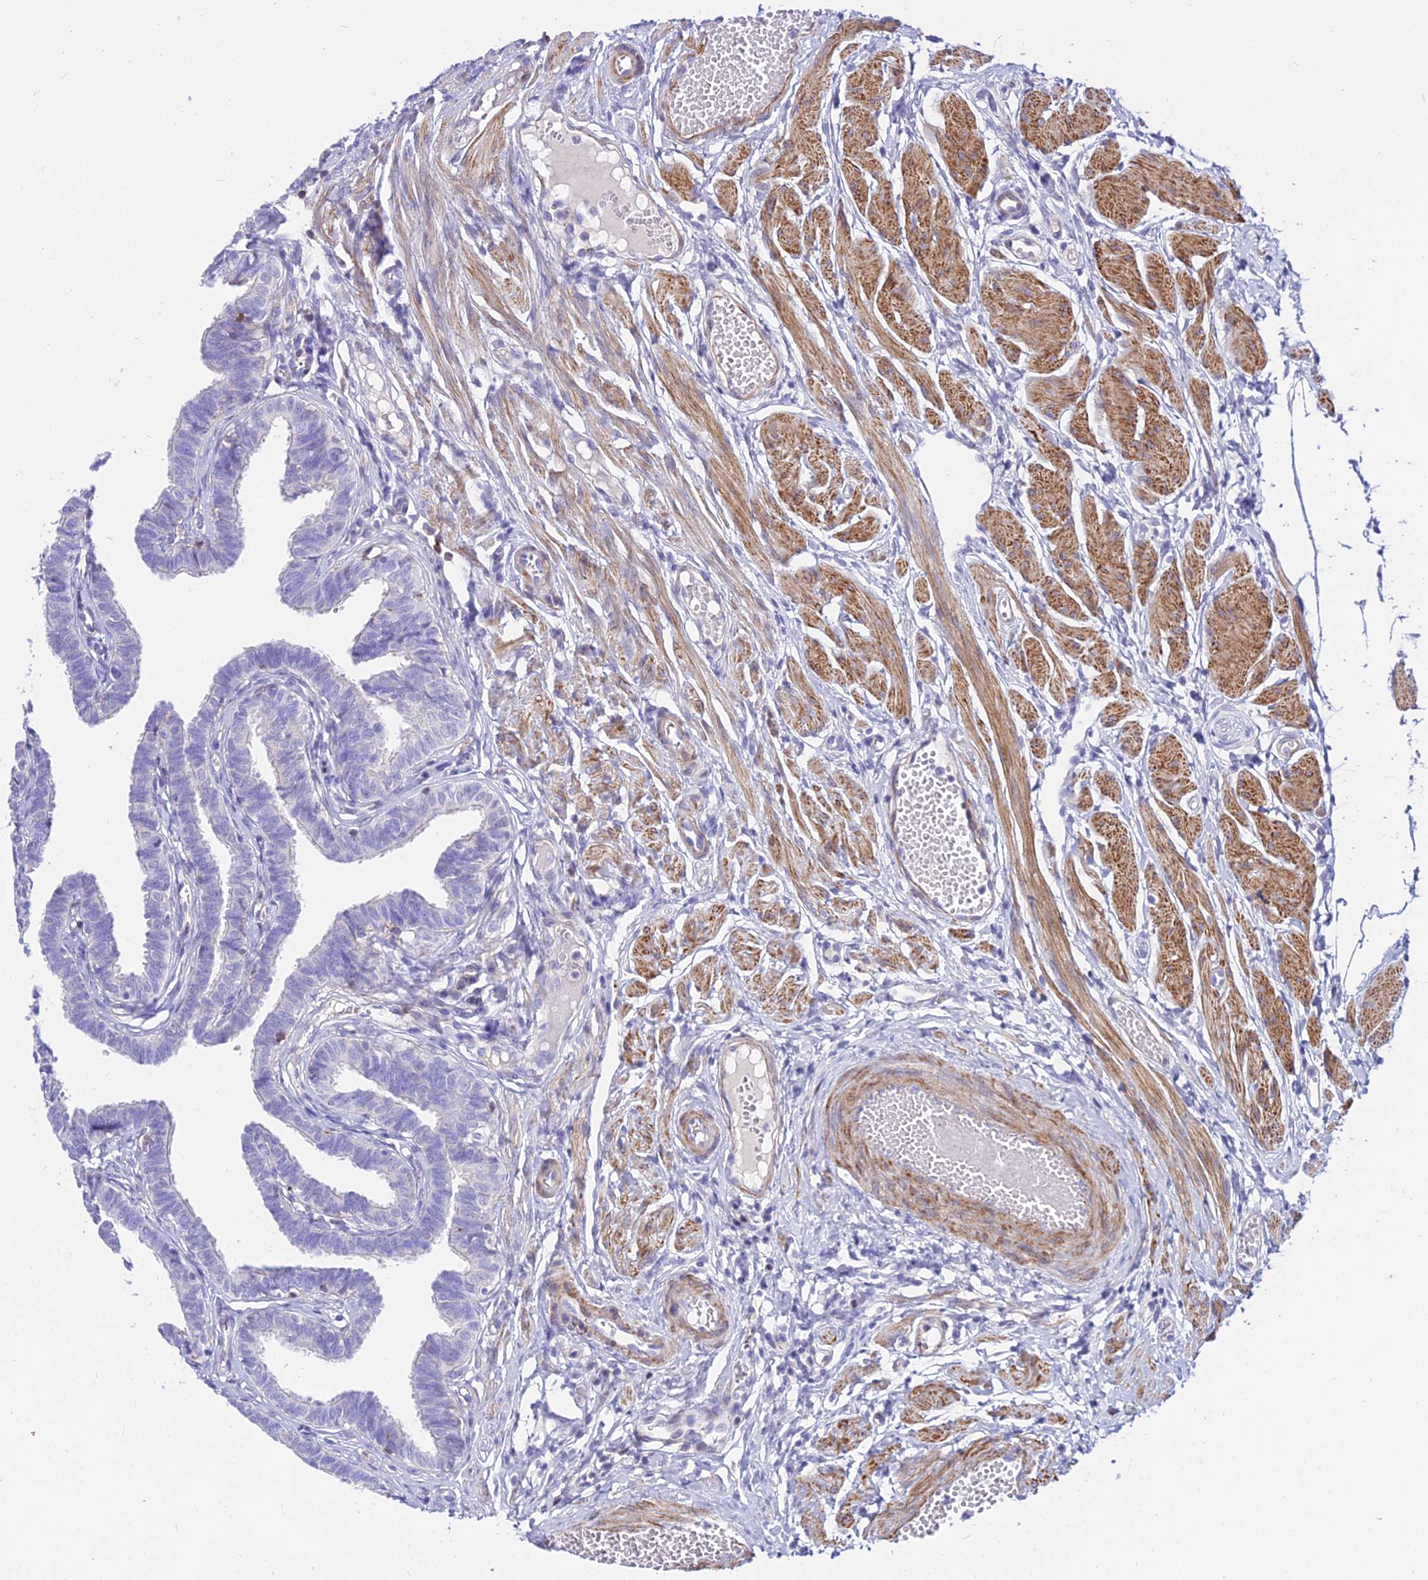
{"staining": {"intensity": "negative", "quantity": "none", "location": "none"}, "tissue": "fallopian tube", "cell_type": "Glandular cells", "image_type": "normal", "snomed": [{"axis": "morphology", "description": "Normal tissue, NOS"}, {"axis": "topography", "description": "Fallopian tube"}, {"axis": "topography", "description": "Ovary"}], "caption": "High power microscopy micrograph of an IHC photomicrograph of benign fallopian tube, revealing no significant positivity in glandular cells. The staining is performed using DAB (3,3'-diaminobenzidine) brown chromogen with nuclei counter-stained in using hematoxylin.", "gene": "DLX1", "patient": {"sex": "female", "age": 23}}